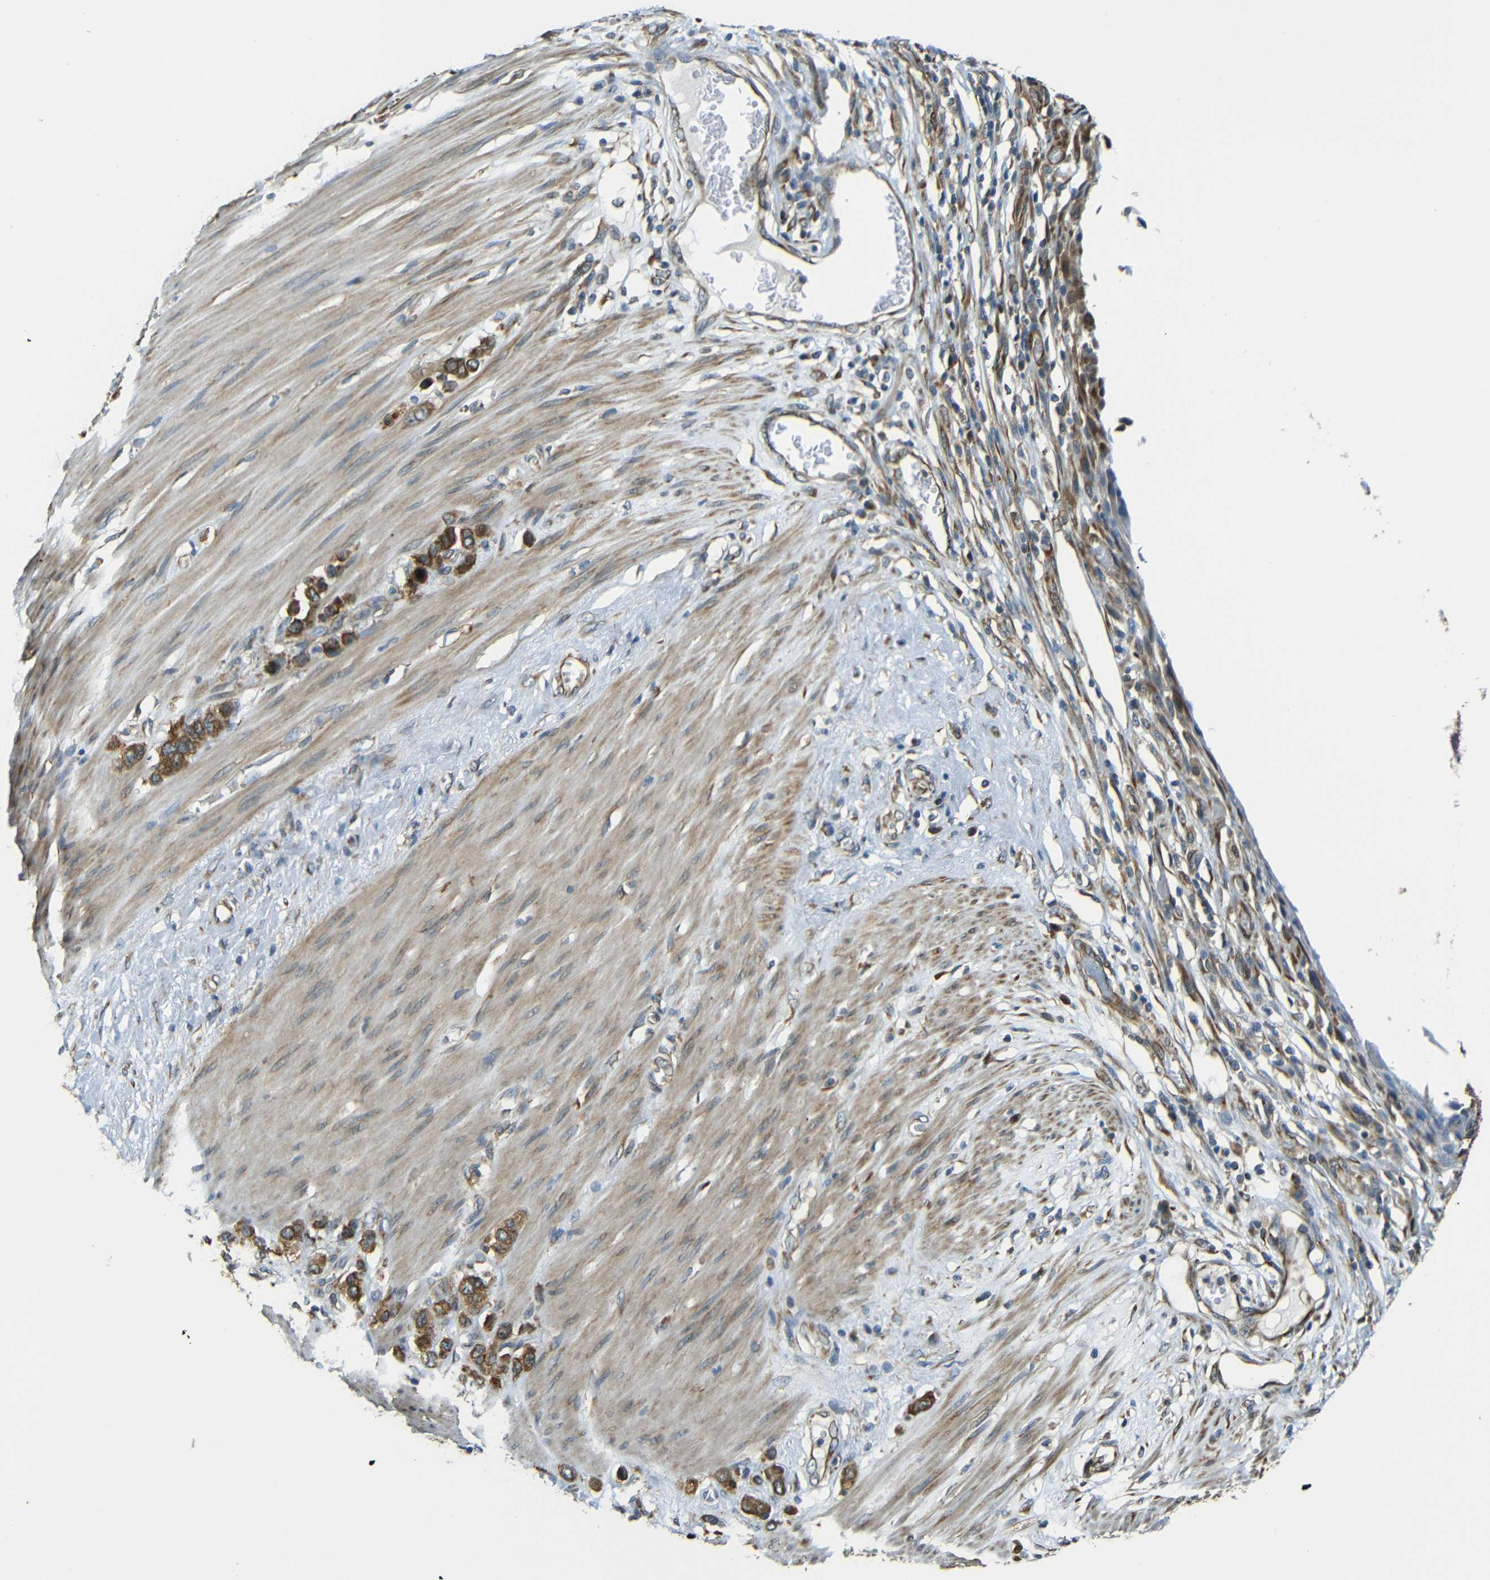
{"staining": {"intensity": "strong", "quantity": ">75%", "location": "cytoplasmic/membranous"}, "tissue": "stomach cancer", "cell_type": "Tumor cells", "image_type": "cancer", "snomed": [{"axis": "morphology", "description": "Adenocarcinoma, NOS"}, {"axis": "morphology", "description": "Adenocarcinoma, High grade"}, {"axis": "topography", "description": "Stomach, upper"}, {"axis": "topography", "description": "Stomach, lower"}], "caption": "The micrograph shows staining of stomach high-grade adenocarcinoma, revealing strong cytoplasmic/membranous protein expression (brown color) within tumor cells. (DAB (3,3'-diaminobenzidine) = brown stain, brightfield microscopy at high magnification).", "gene": "VAPB", "patient": {"sex": "female", "age": 65}}